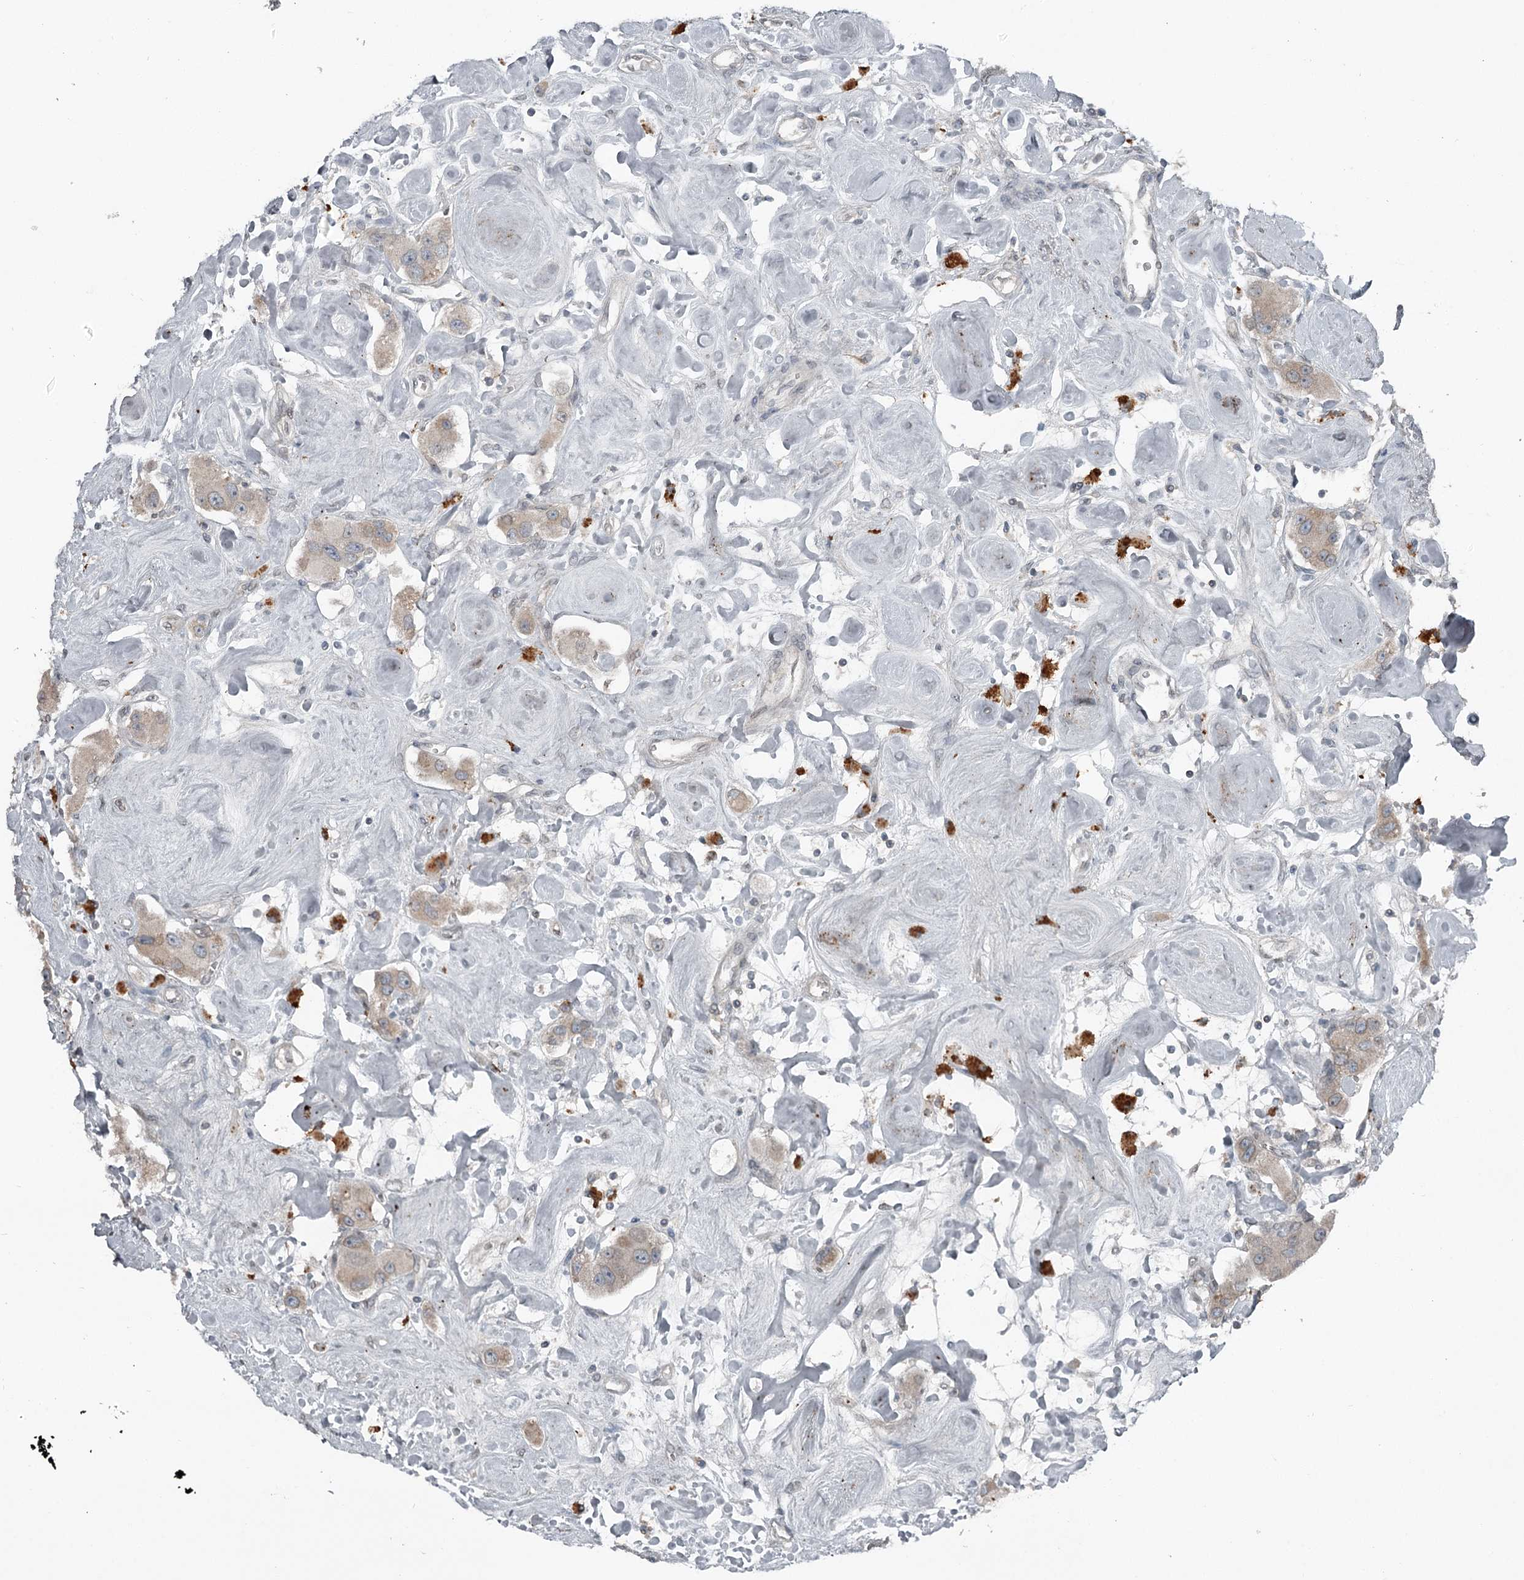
{"staining": {"intensity": "weak", "quantity": "<25%", "location": "cytoplasmic/membranous"}, "tissue": "carcinoid", "cell_type": "Tumor cells", "image_type": "cancer", "snomed": [{"axis": "morphology", "description": "Carcinoid, malignant, NOS"}, {"axis": "topography", "description": "Pancreas"}], "caption": "Tumor cells show no significant protein positivity in carcinoid.", "gene": "SLC39A8", "patient": {"sex": "male", "age": 41}}